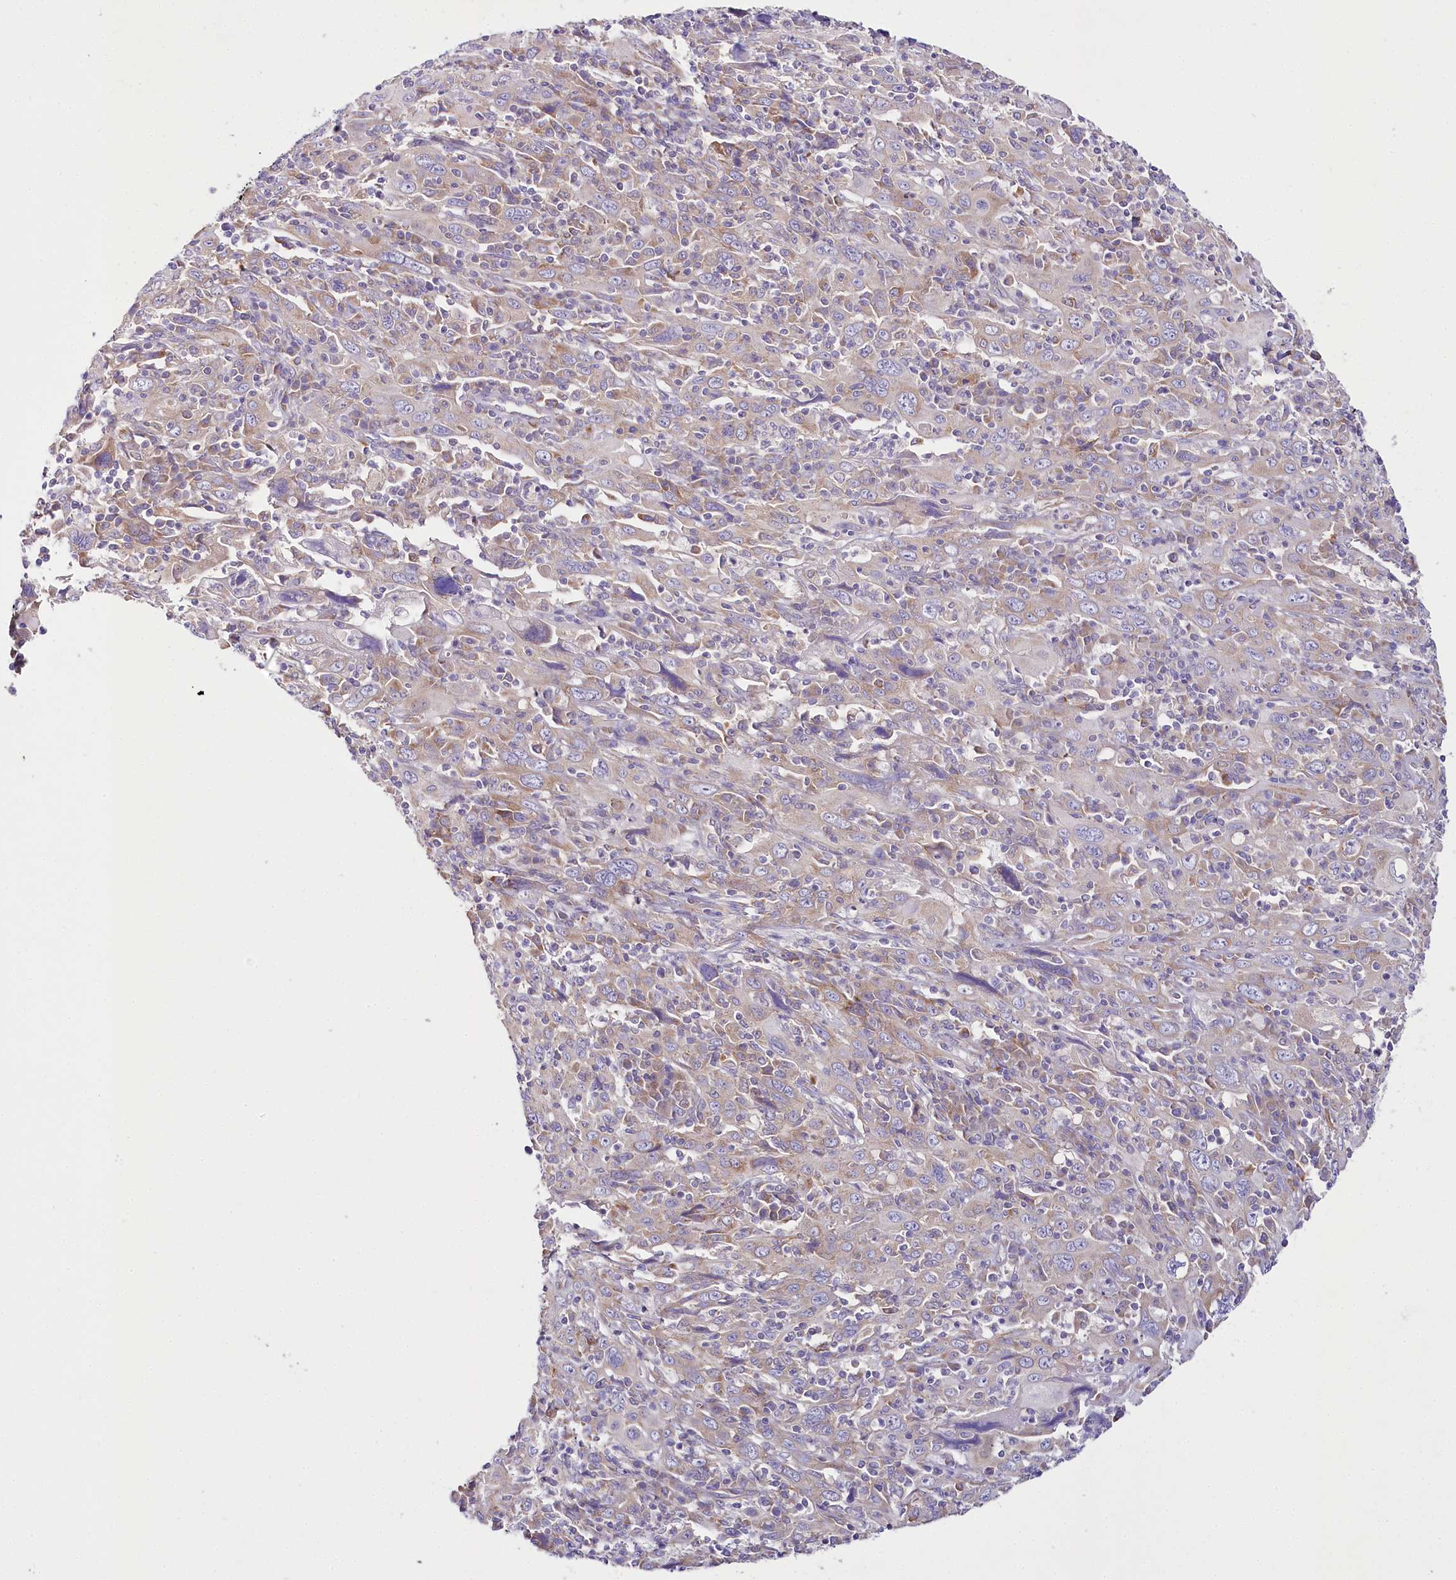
{"staining": {"intensity": "negative", "quantity": "none", "location": "none"}, "tissue": "cervical cancer", "cell_type": "Tumor cells", "image_type": "cancer", "snomed": [{"axis": "morphology", "description": "Squamous cell carcinoma, NOS"}, {"axis": "topography", "description": "Cervix"}], "caption": "Tumor cells are negative for protein expression in human cervical cancer. Nuclei are stained in blue.", "gene": "THUMPD3", "patient": {"sex": "female", "age": 46}}